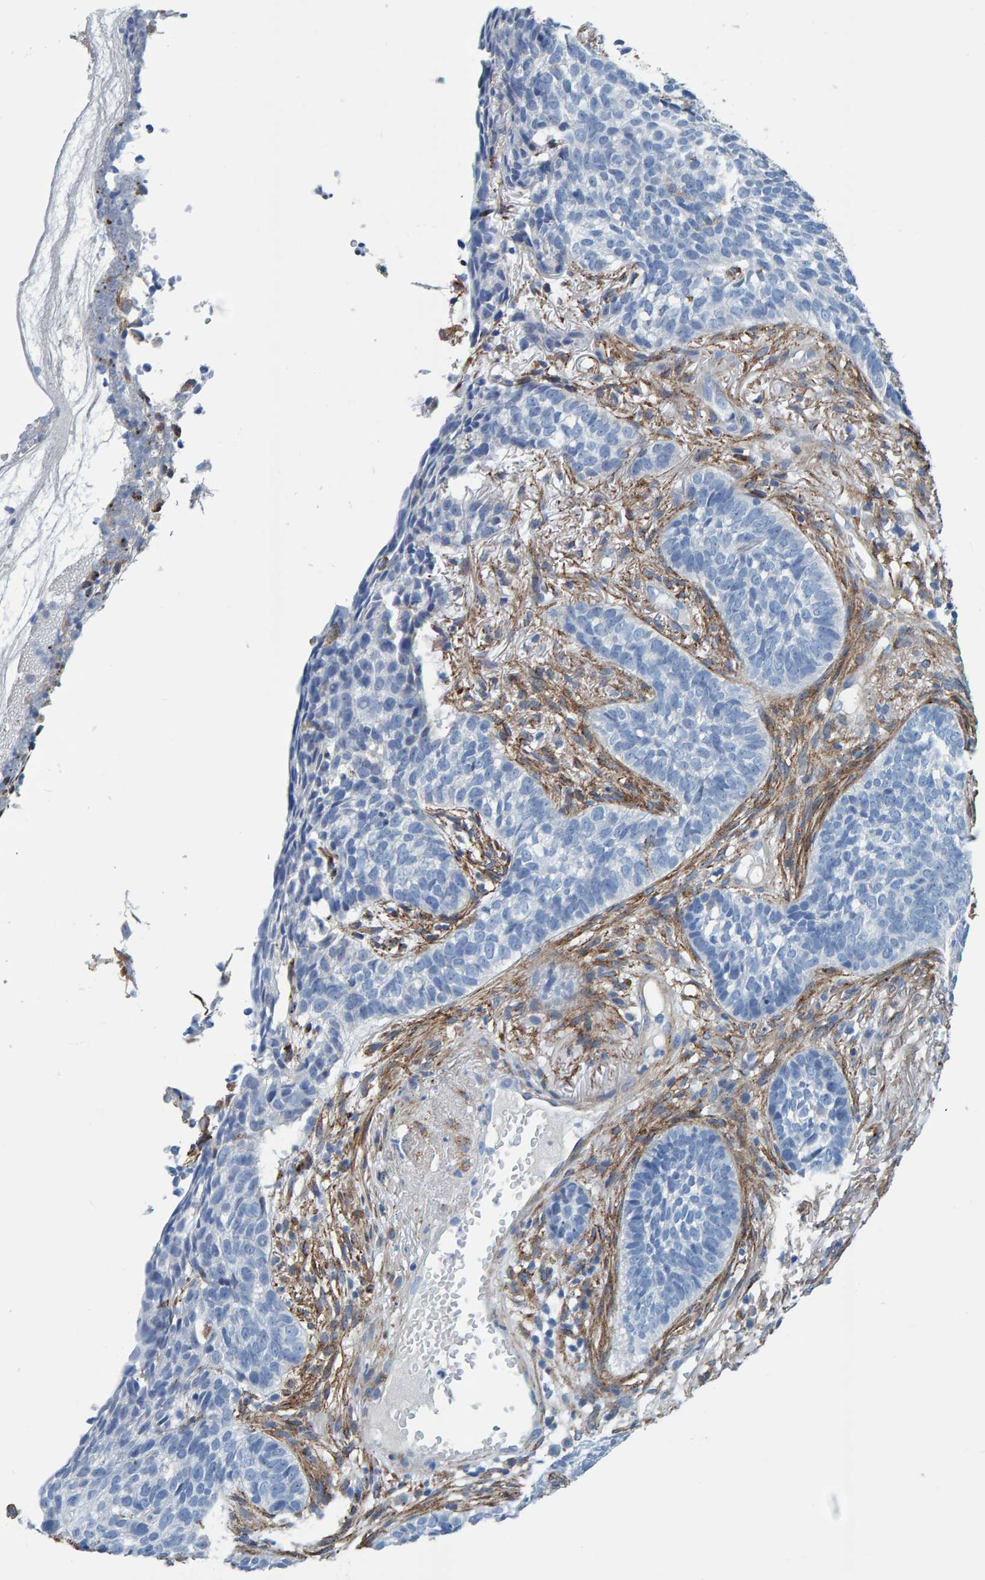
{"staining": {"intensity": "negative", "quantity": "none", "location": "none"}, "tissue": "skin cancer", "cell_type": "Tumor cells", "image_type": "cancer", "snomed": [{"axis": "morphology", "description": "Basal cell carcinoma"}, {"axis": "topography", "description": "Skin"}], "caption": "IHC micrograph of neoplastic tissue: human skin cancer (basal cell carcinoma) stained with DAB reveals no significant protein staining in tumor cells. Brightfield microscopy of immunohistochemistry stained with DAB (brown) and hematoxylin (blue), captured at high magnification.", "gene": "LRP1", "patient": {"sex": "male", "age": 85}}